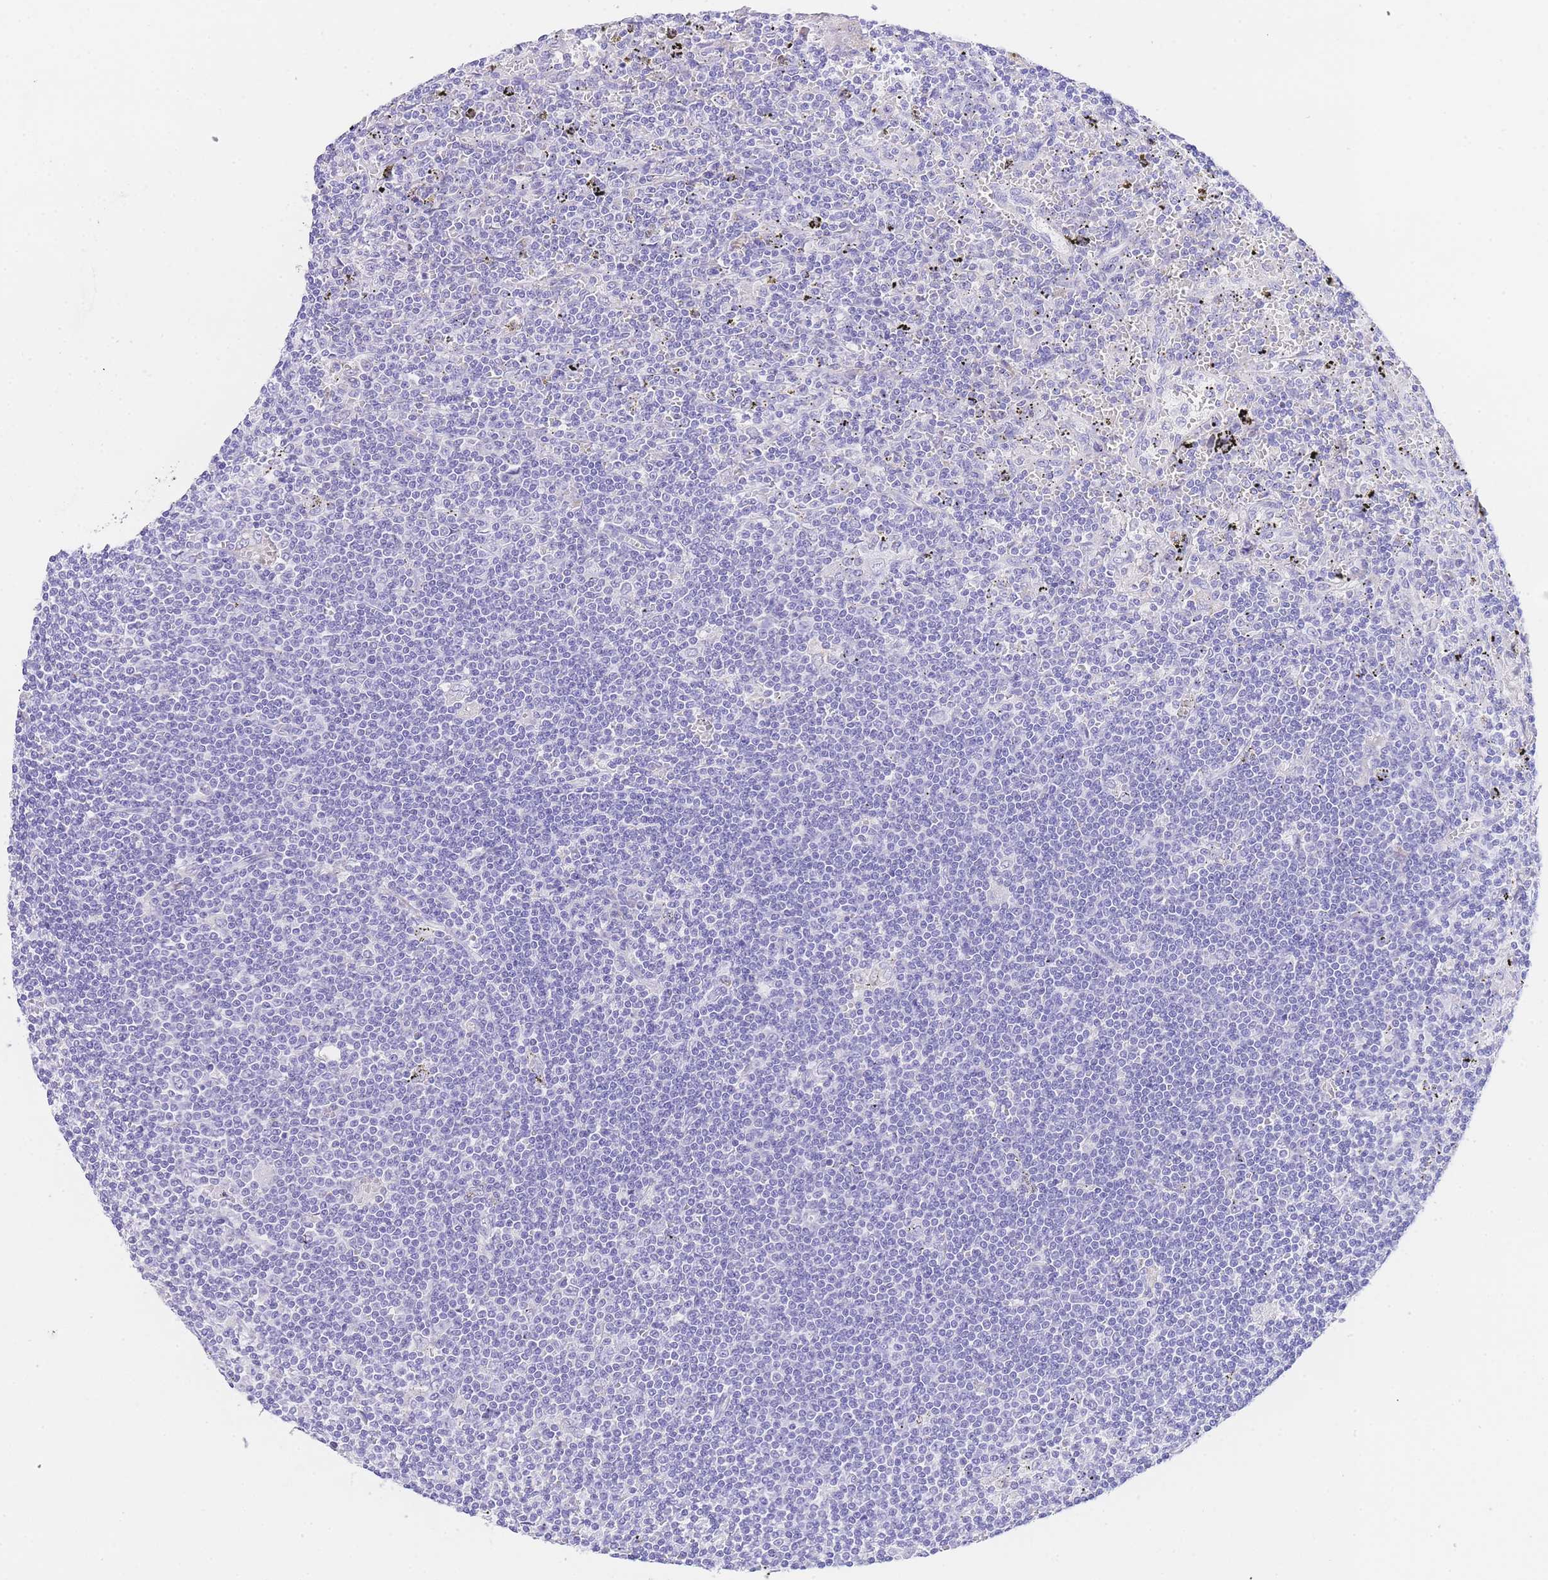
{"staining": {"intensity": "negative", "quantity": "none", "location": "none"}, "tissue": "lymphoma", "cell_type": "Tumor cells", "image_type": "cancer", "snomed": [{"axis": "morphology", "description": "Malignant lymphoma, non-Hodgkin's type, Low grade"}, {"axis": "topography", "description": "Spleen"}], "caption": "Lymphoma stained for a protein using immunohistochemistry shows no positivity tumor cells.", "gene": "NKD2", "patient": {"sex": "male", "age": 76}}